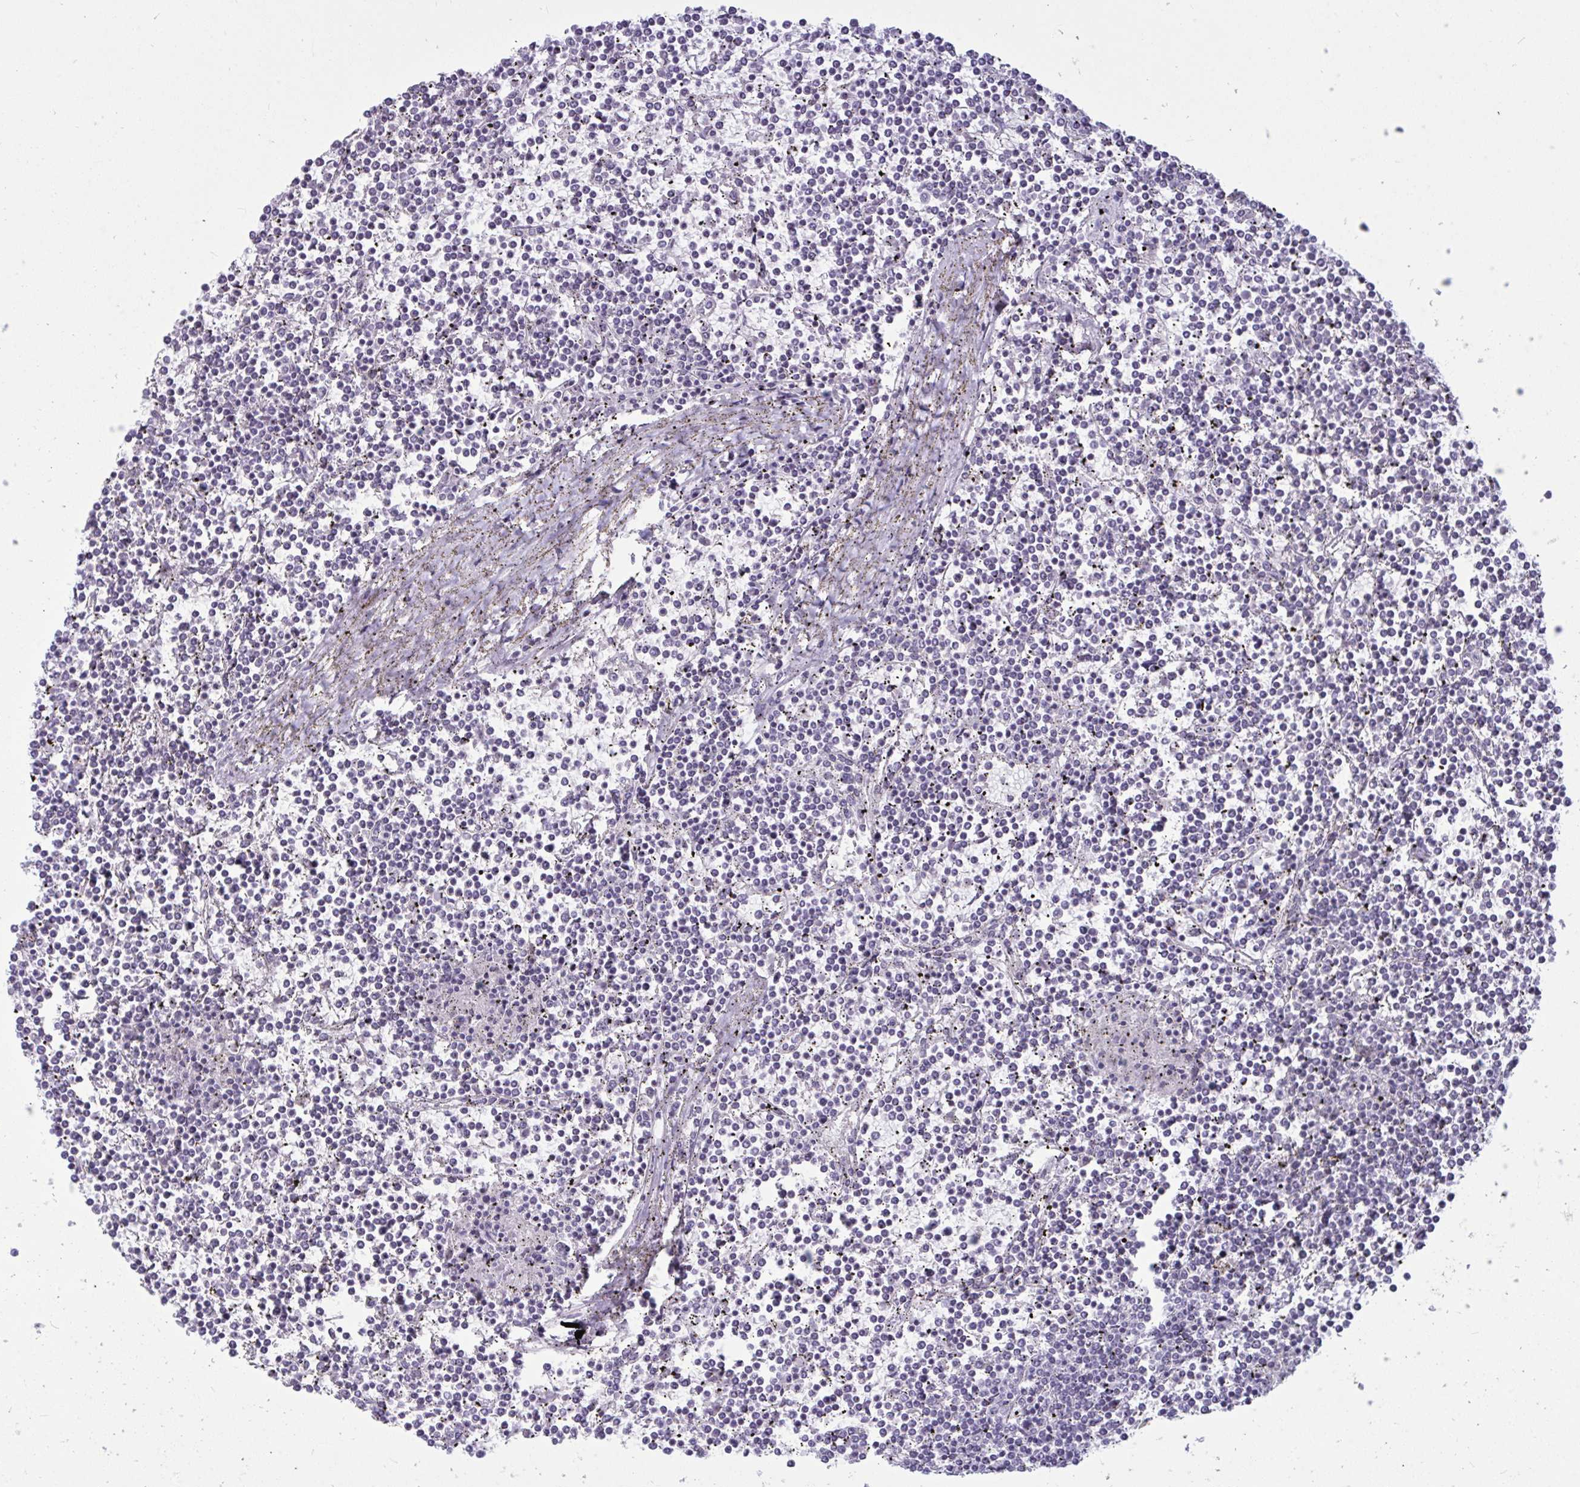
{"staining": {"intensity": "negative", "quantity": "none", "location": "none"}, "tissue": "lymphoma", "cell_type": "Tumor cells", "image_type": "cancer", "snomed": [{"axis": "morphology", "description": "Malignant lymphoma, non-Hodgkin's type, Low grade"}, {"axis": "topography", "description": "Spleen"}], "caption": "A high-resolution photomicrograph shows immunohistochemistry (IHC) staining of low-grade malignant lymphoma, non-Hodgkin's type, which demonstrates no significant expression in tumor cells. Brightfield microscopy of immunohistochemistry (IHC) stained with DAB (brown) and hematoxylin (blue), captured at high magnification.", "gene": "TBC1D4", "patient": {"sex": "female", "age": 19}}